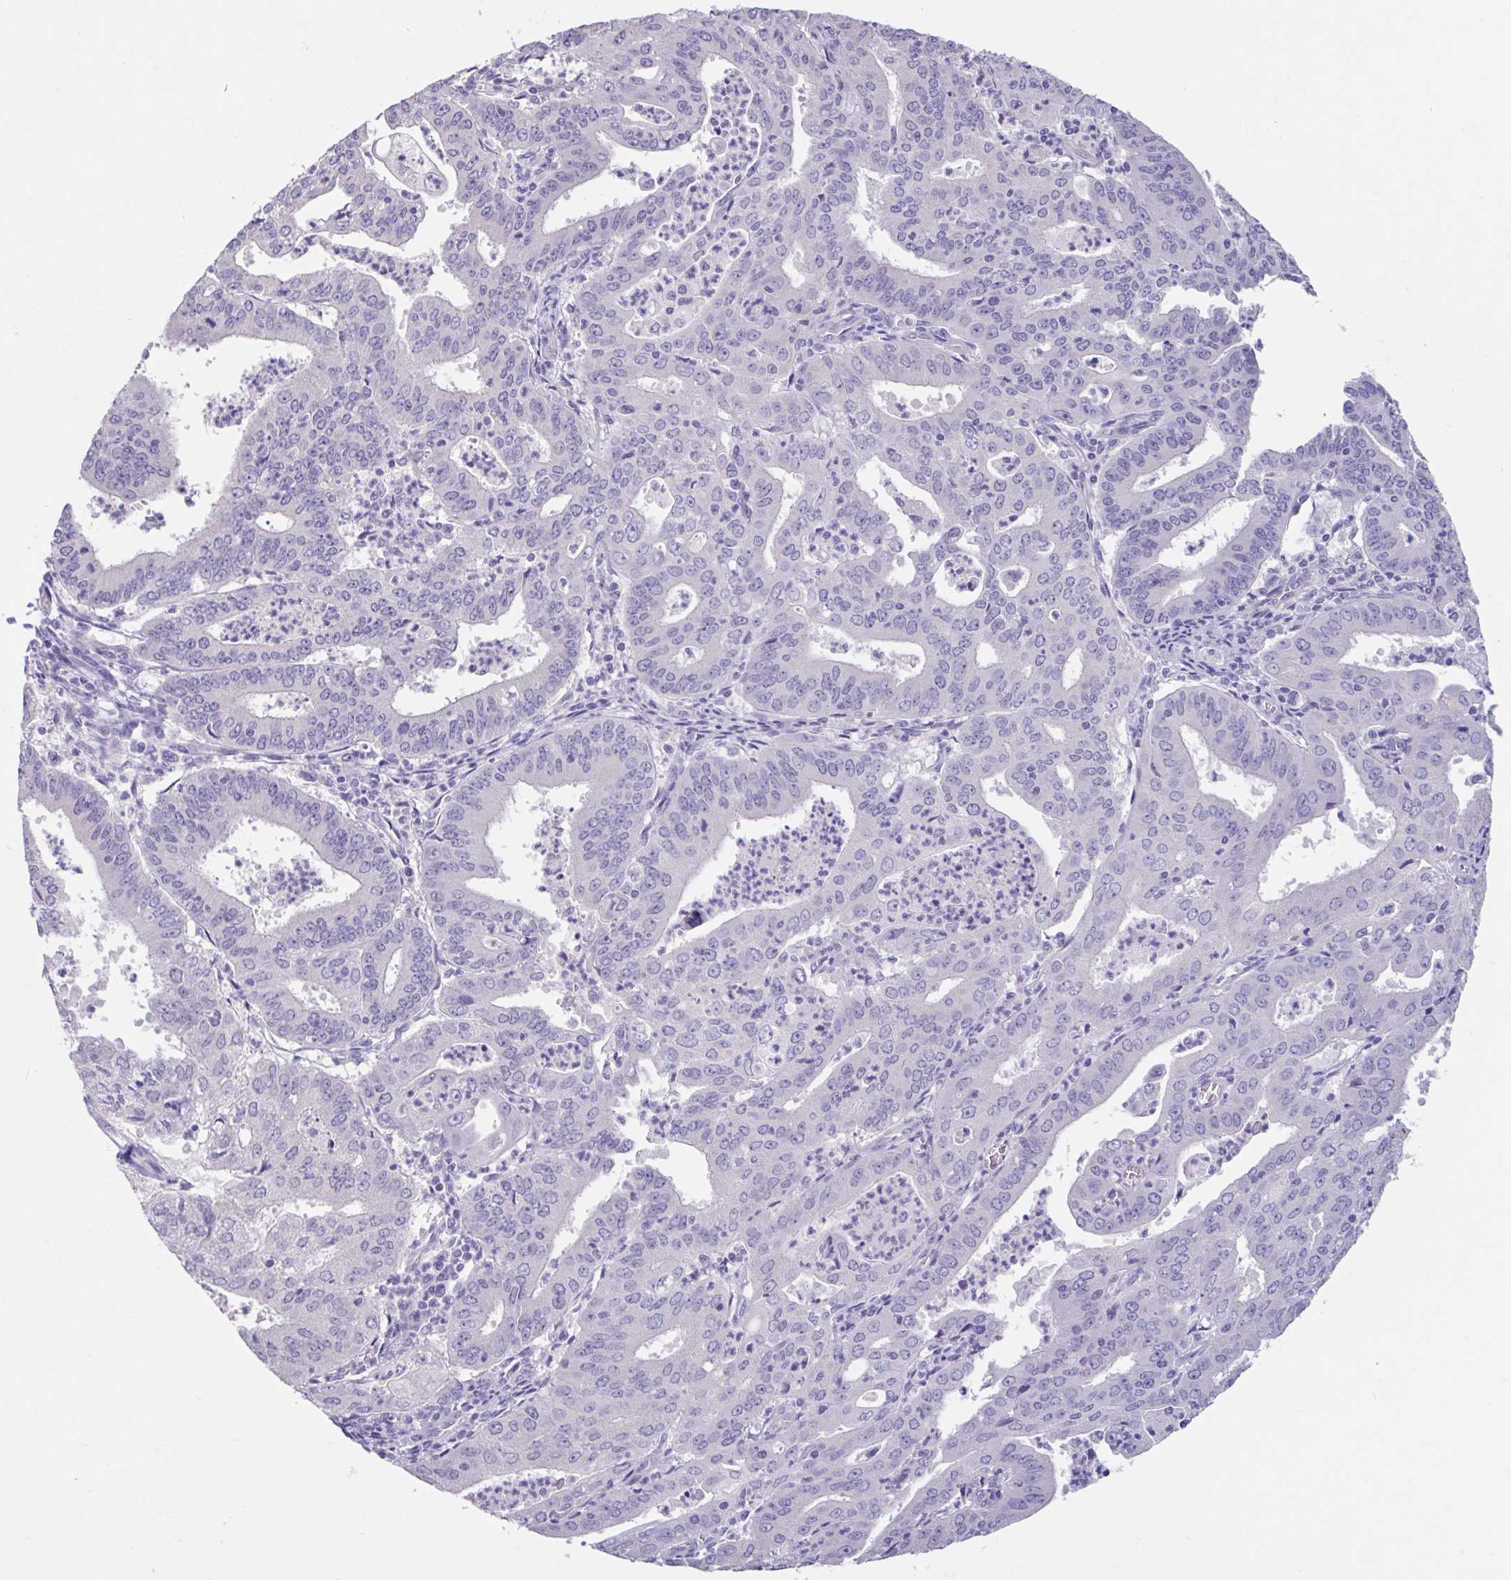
{"staining": {"intensity": "negative", "quantity": "none", "location": "none"}, "tissue": "cervical cancer", "cell_type": "Tumor cells", "image_type": "cancer", "snomed": [{"axis": "morphology", "description": "Adenocarcinoma, NOS"}, {"axis": "topography", "description": "Cervix"}], "caption": "Protein analysis of cervical cancer (adenocarcinoma) displays no significant positivity in tumor cells.", "gene": "GPR162", "patient": {"sex": "female", "age": 56}}